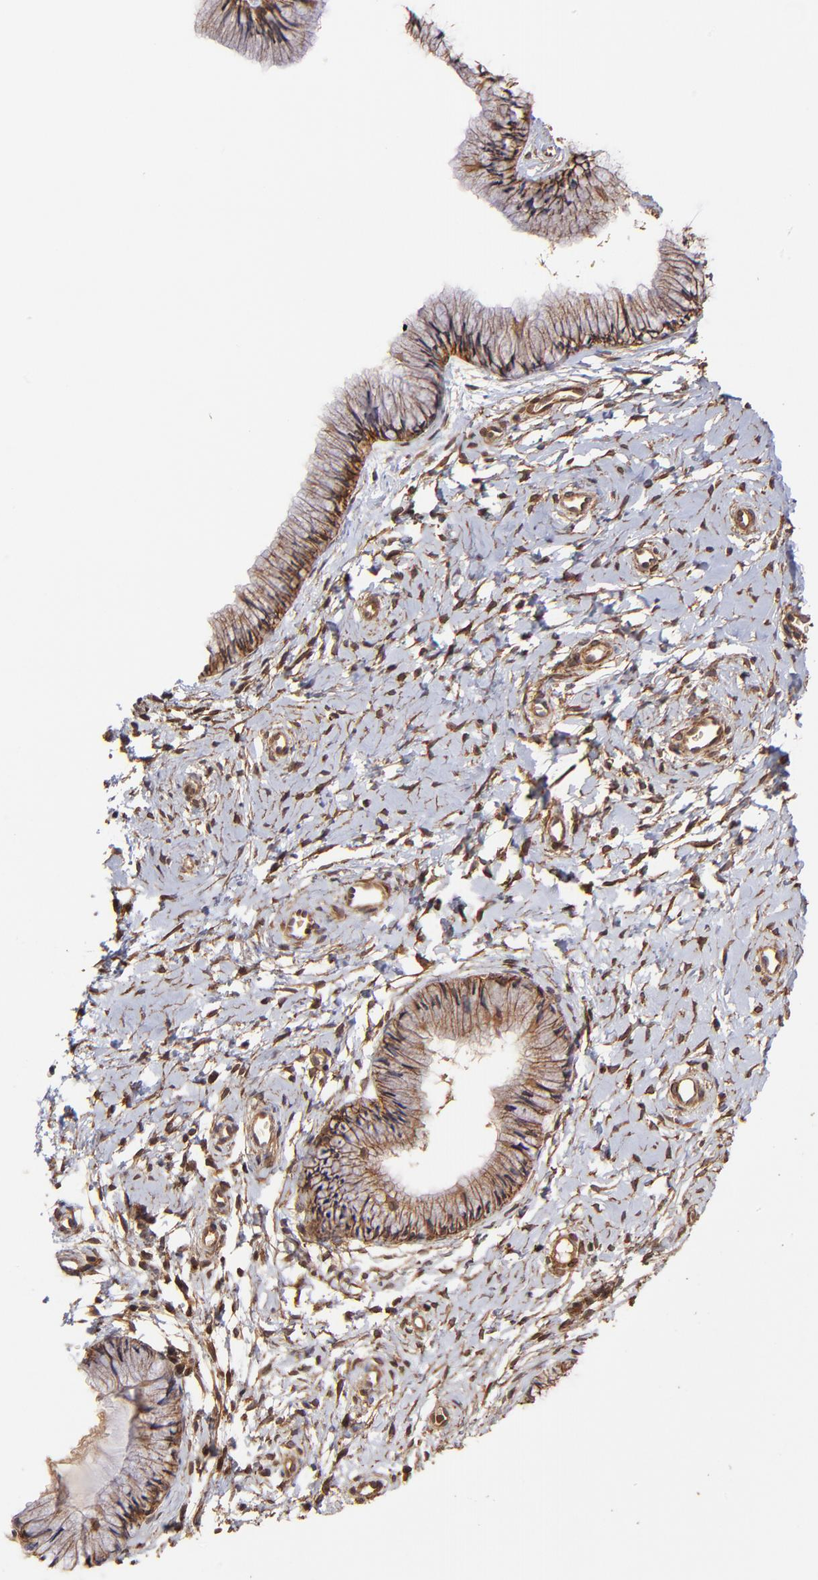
{"staining": {"intensity": "moderate", "quantity": ">75%", "location": "cytoplasmic/membranous"}, "tissue": "cervix", "cell_type": "Glandular cells", "image_type": "normal", "snomed": [{"axis": "morphology", "description": "Normal tissue, NOS"}, {"axis": "topography", "description": "Cervix"}], "caption": "Protein positivity by immunohistochemistry exhibits moderate cytoplasmic/membranous staining in approximately >75% of glandular cells in benign cervix.", "gene": "ITGB1", "patient": {"sex": "female", "age": 46}}